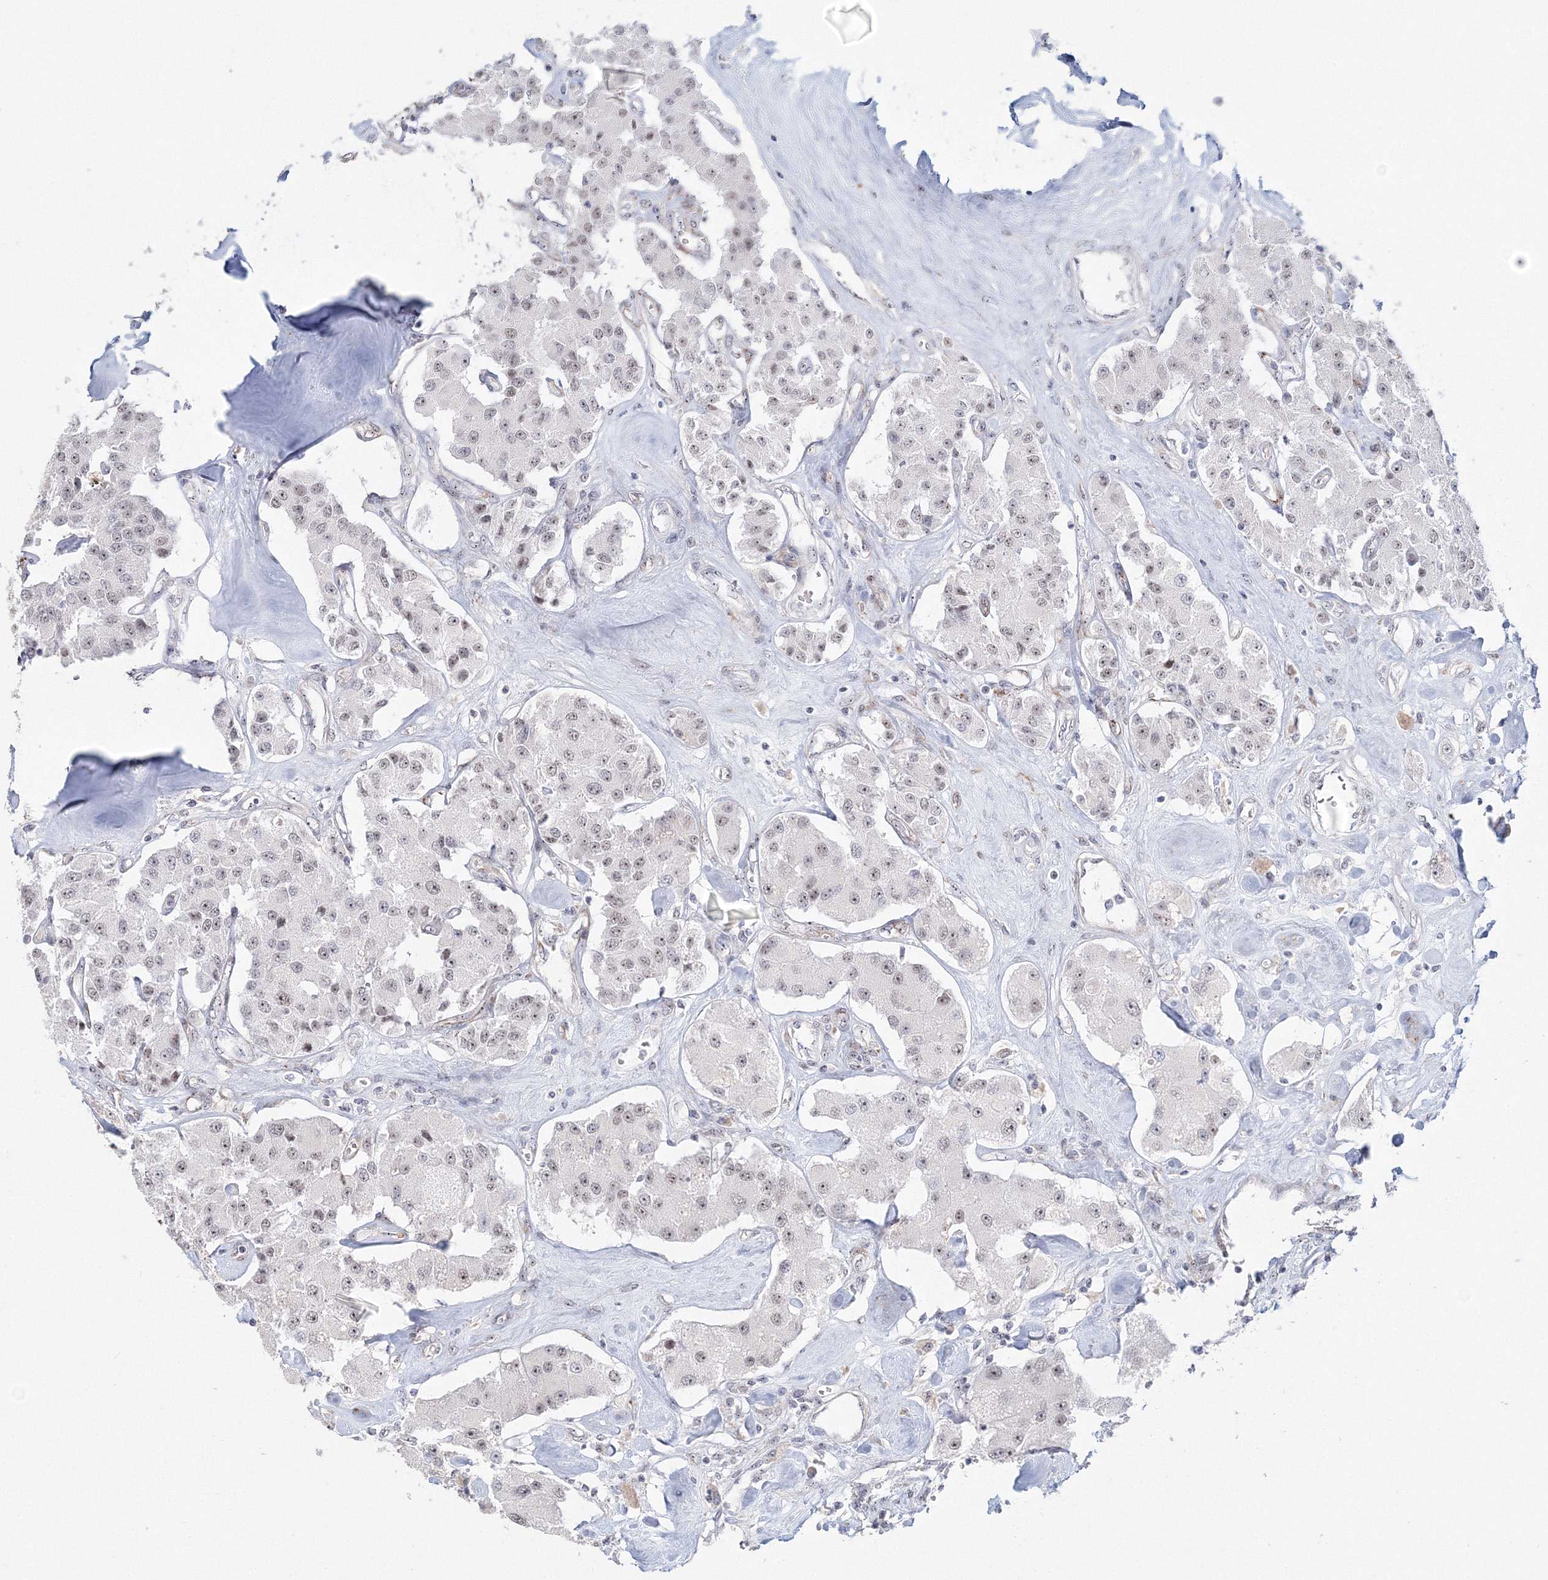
{"staining": {"intensity": "weak", "quantity": "<25%", "location": "nuclear"}, "tissue": "carcinoid", "cell_type": "Tumor cells", "image_type": "cancer", "snomed": [{"axis": "morphology", "description": "Carcinoid, malignant, NOS"}, {"axis": "topography", "description": "Pancreas"}], "caption": "Immunohistochemistry photomicrograph of neoplastic tissue: carcinoid stained with DAB (3,3'-diaminobenzidine) shows no significant protein staining in tumor cells.", "gene": "SIRT7", "patient": {"sex": "male", "age": 41}}